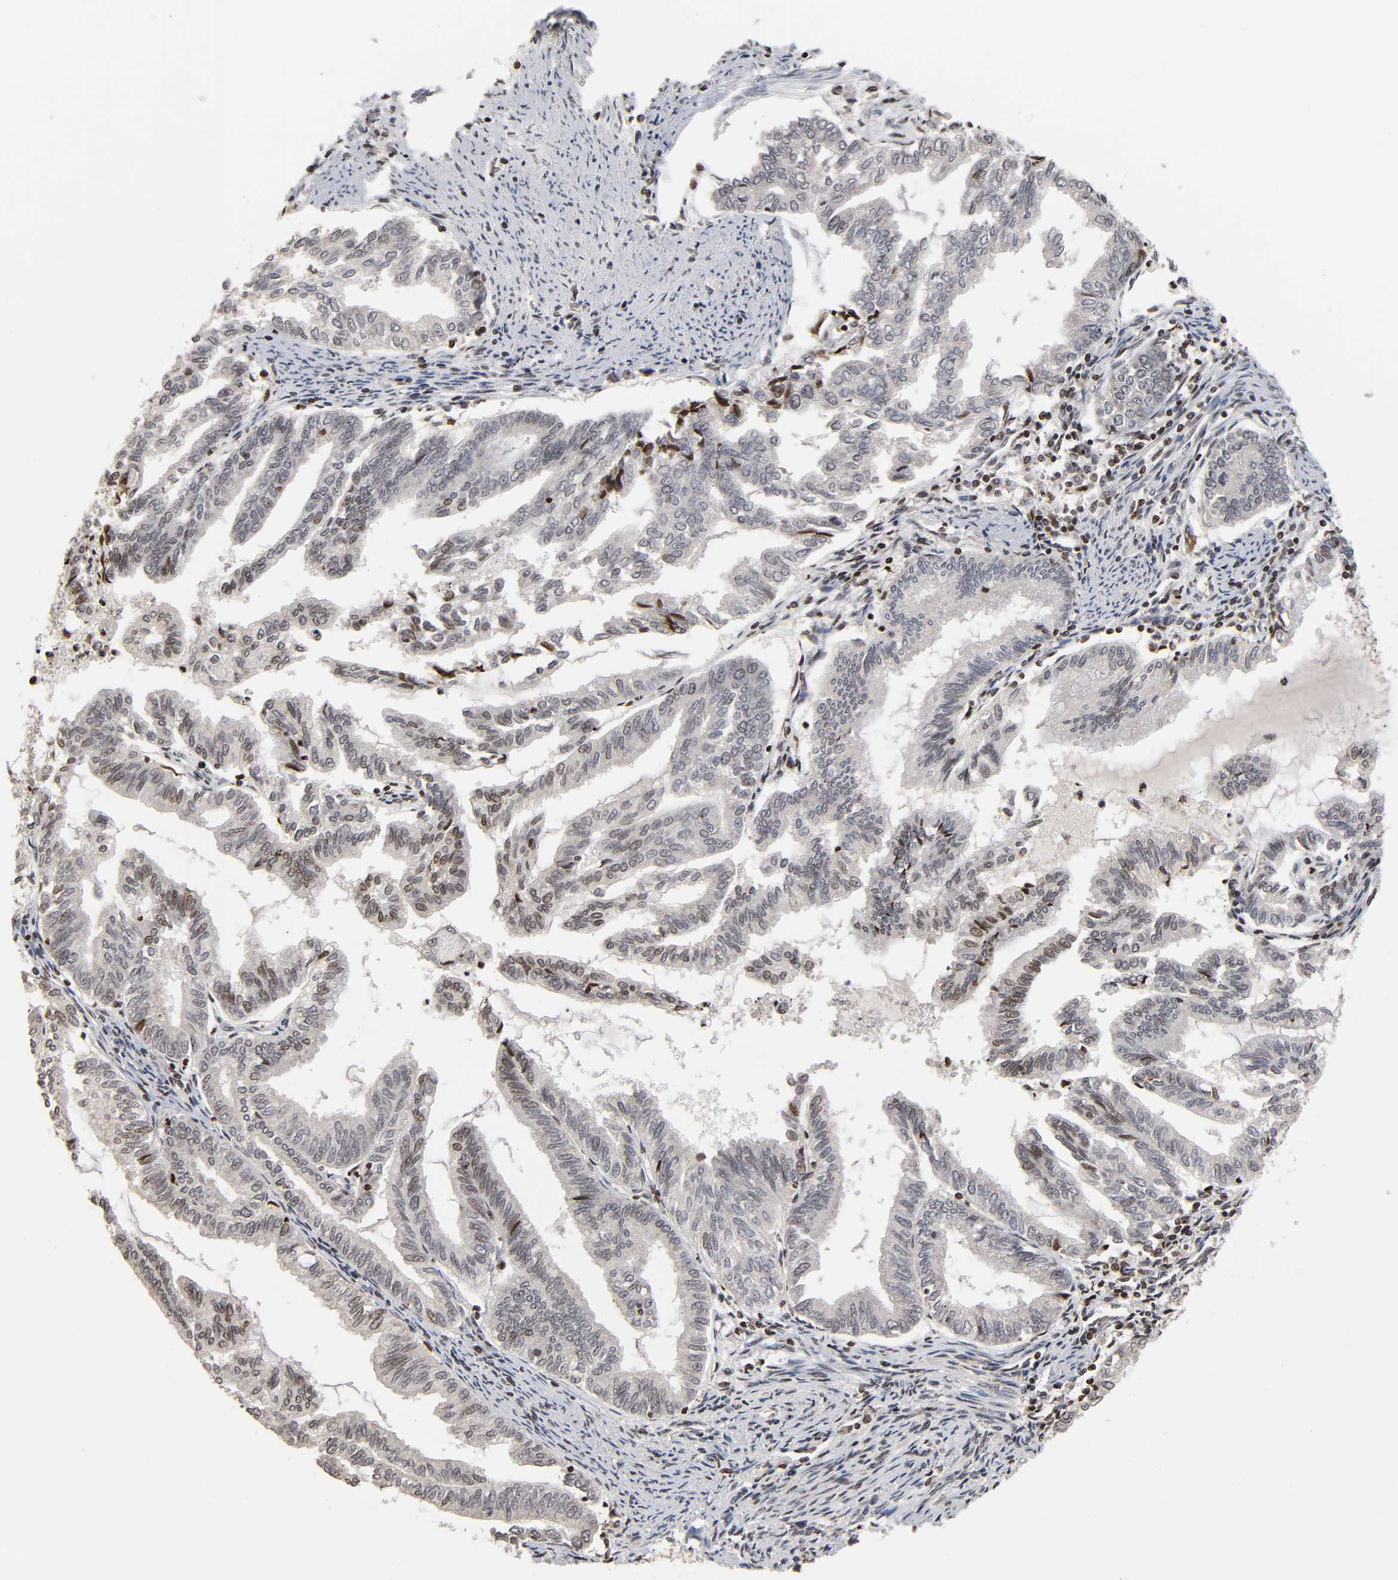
{"staining": {"intensity": "weak", "quantity": "<25%", "location": "nuclear"}, "tissue": "endometrial cancer", "cell_type": "Tumor cells", "image_type": "cancer", "snomed": [{"axis": "morphology", "description": "Adenocarcinoma, NOS"}, {"axis": "topography", "description": "Endometrium"}], "caption": "The immunohistochemistry micrograph has no significant expression in tumor cells of endometrial cancer tissue.", "gene": "ZNF473", "patient": {"sex": "female", "age": 79}}